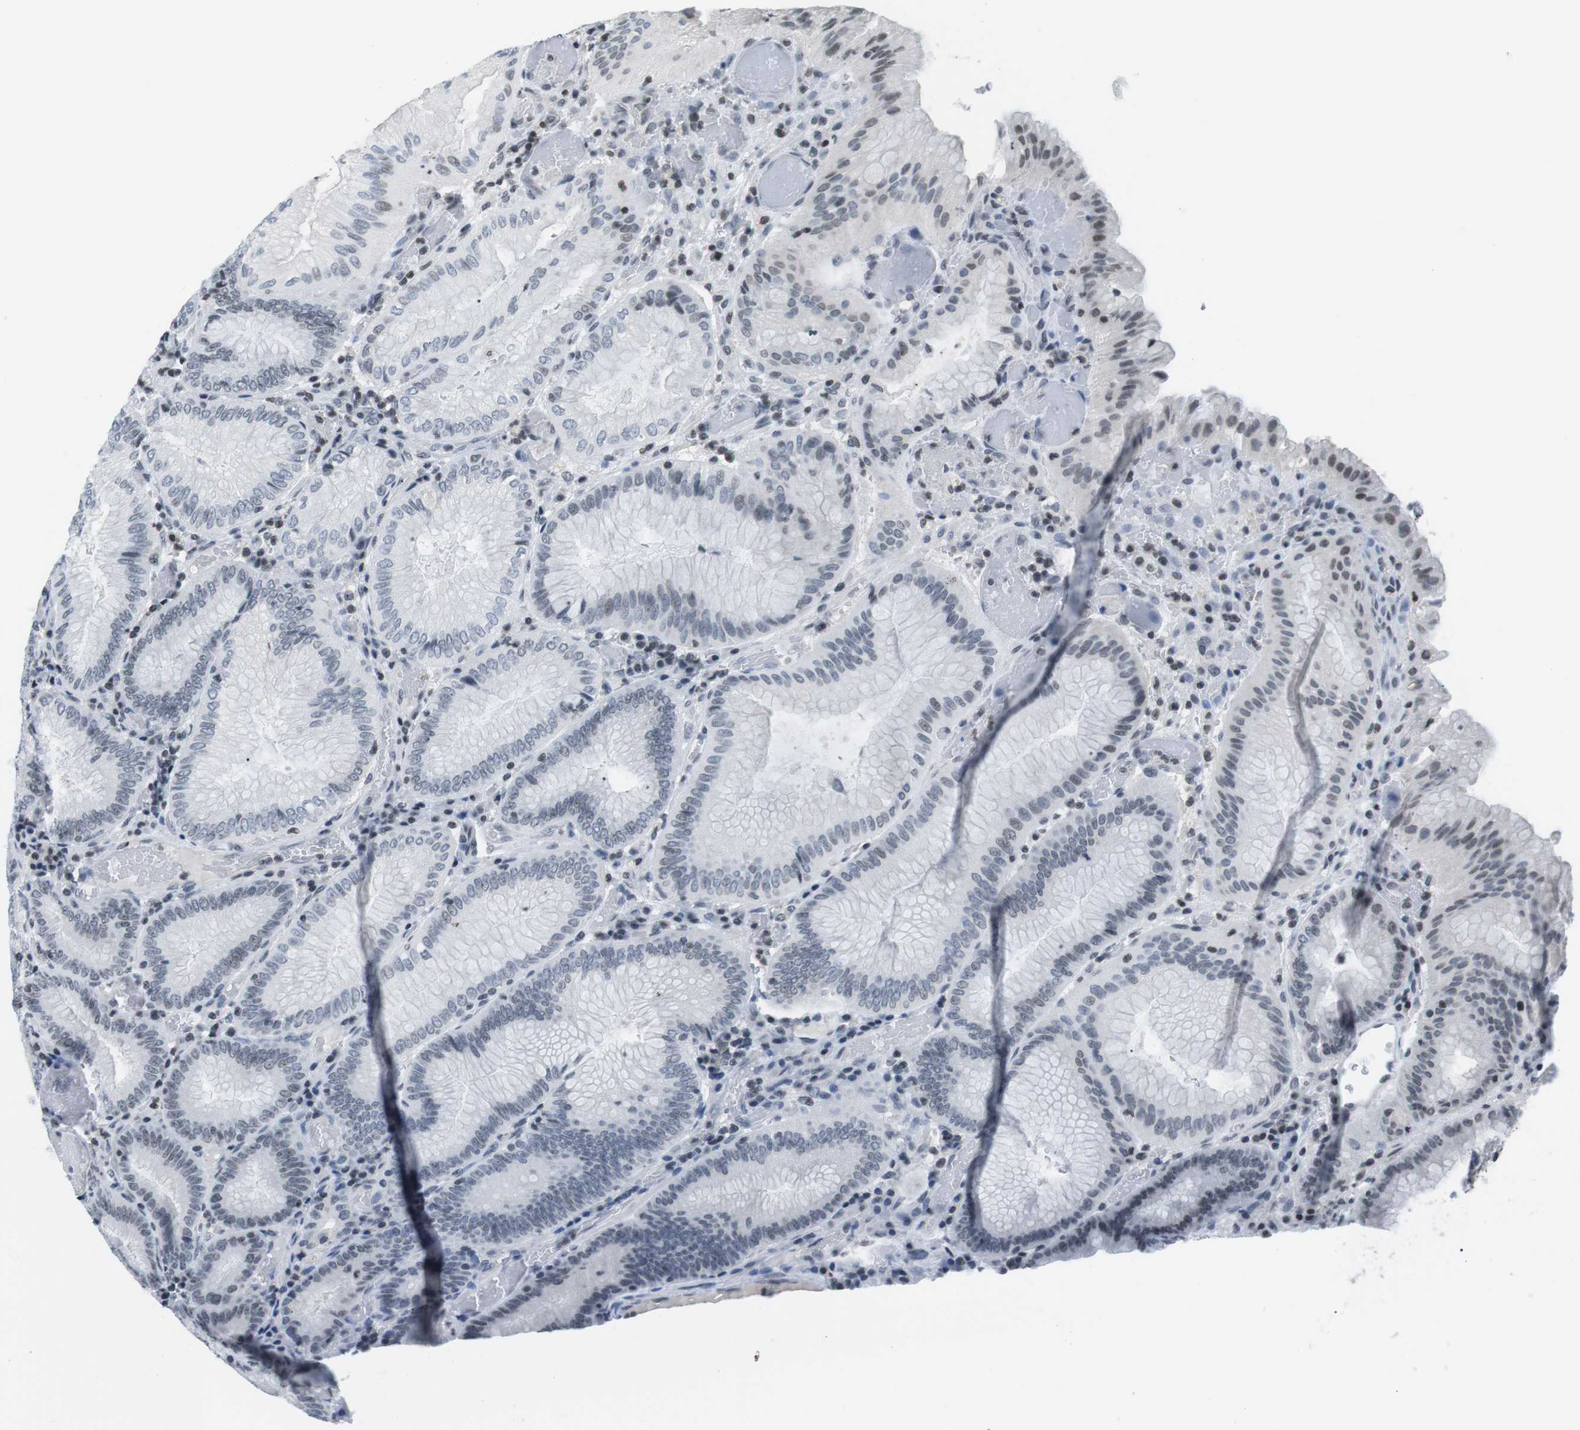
{"staining": {"intensity": "weak", "quantity": "25%-75%", "location": "nuclear"}, "tissue": "stomach", "cell_type": "Glandular cells", "image_type": "normal", "snomed": [{"axis": "morphology", "description": "Normal tissue, NOS"}, {"axis": "morphology", "description": "Carcinoid, malignant, NOS"}, {"axis": "topography", "description": "Stomach, upper"}], "caption": "Stomach stained with immunohistochemistry (IHC) reveals weak nuclear expression in about 25%-75% of glandular cells. Nuclei are stained in blue.", "gene": "E2F2", "patient": {"sex": "male", "age": 39}}